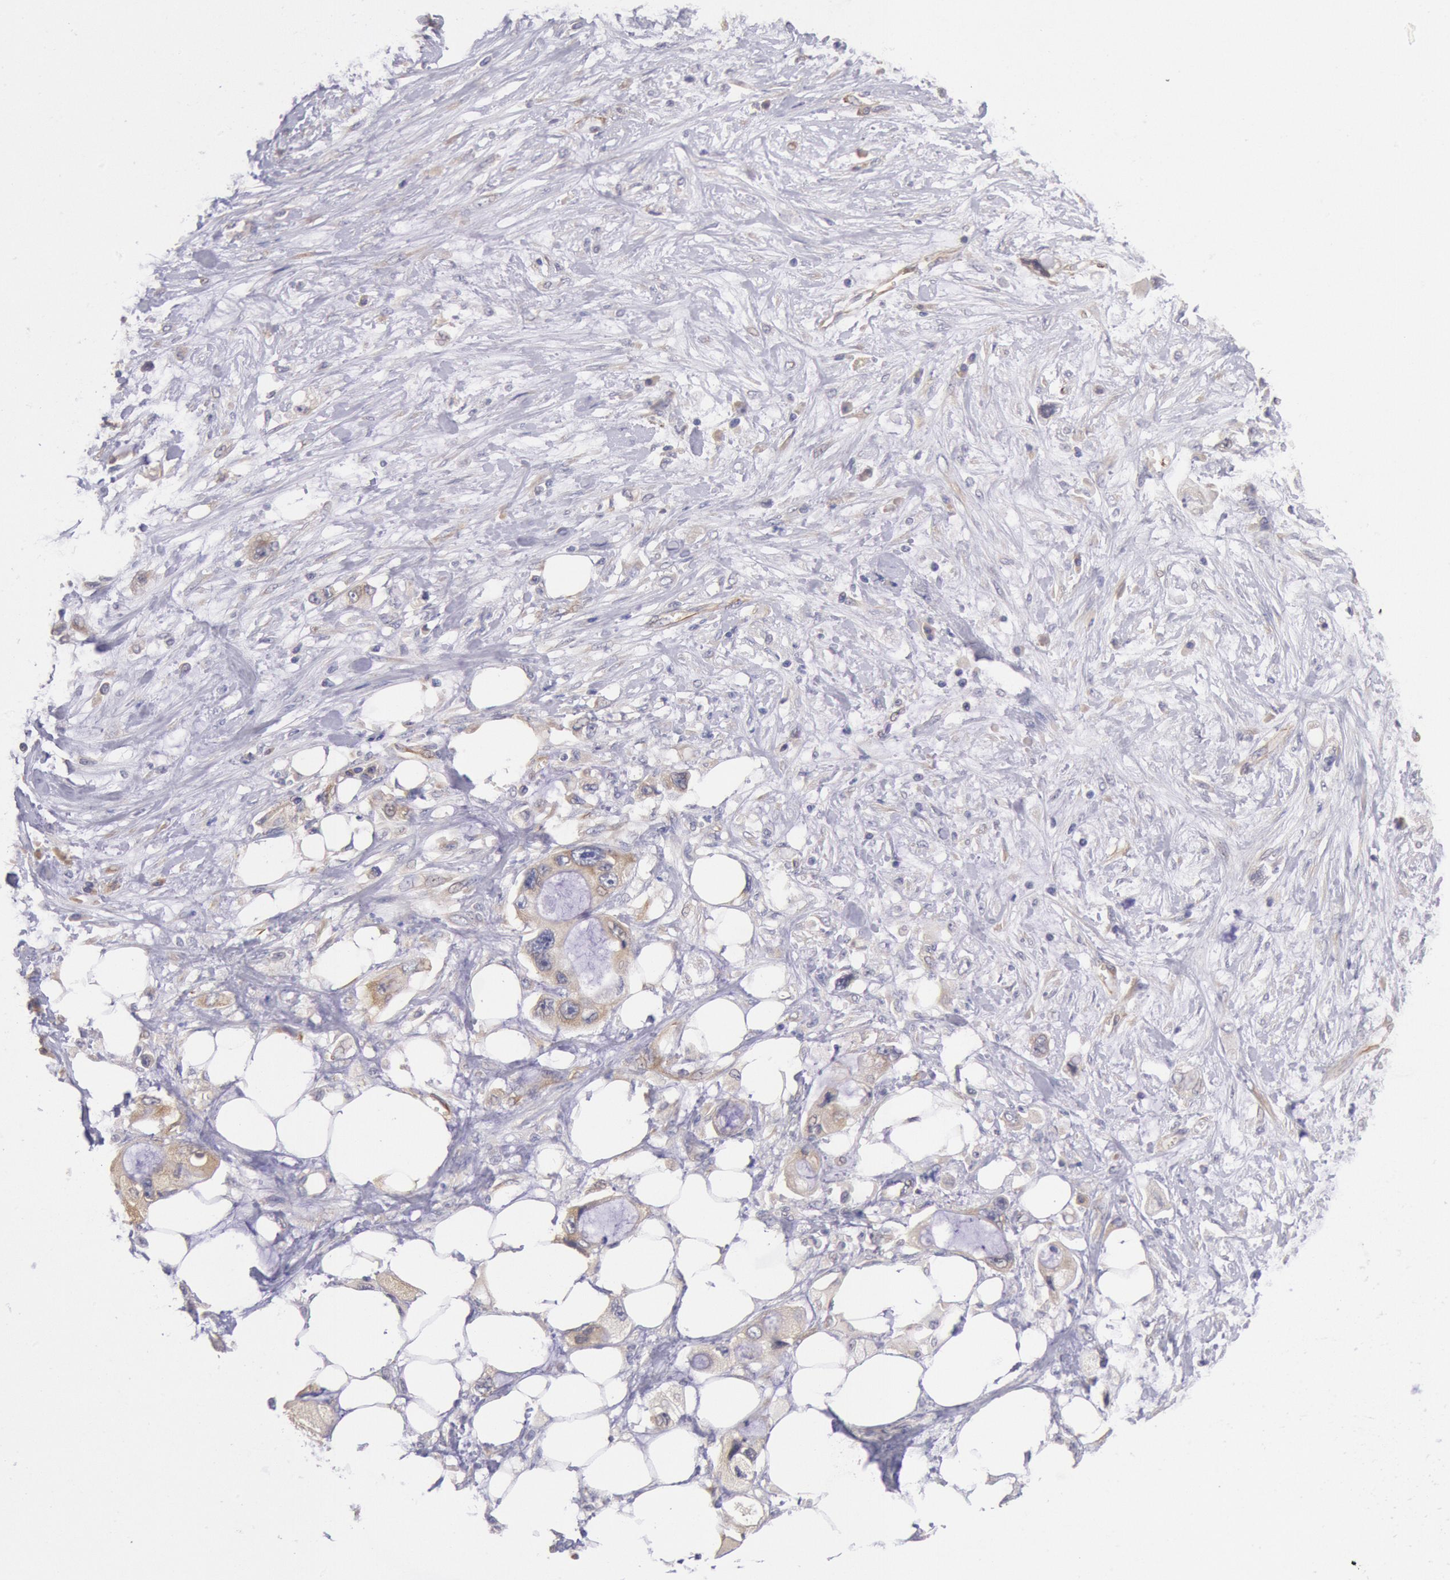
{"staining": {"intensity": "moderate", "quantity": "25%-75%", "location": "cytoplasmic/membranous"}, "tissue": "pancreatic cancer", "cell_type": "Tumor cells", "image_type": "cancer", "snomed": [{"axis": "morphology", "description": "Adenocarcinoma, NOS"}, {"axis": "topography", "description": "Pancreas"}, {"axis": "topography", "description": "Stomach, upper"}], "caption": "Immunohistochemical staining of human pancreatic cancer exhibits moderate cytoplasmic/membranous protein expression in approximately 25%-75% of tumor cells.", "gene": "DRG1", "patient": {"sex": "male", "age": 77}}